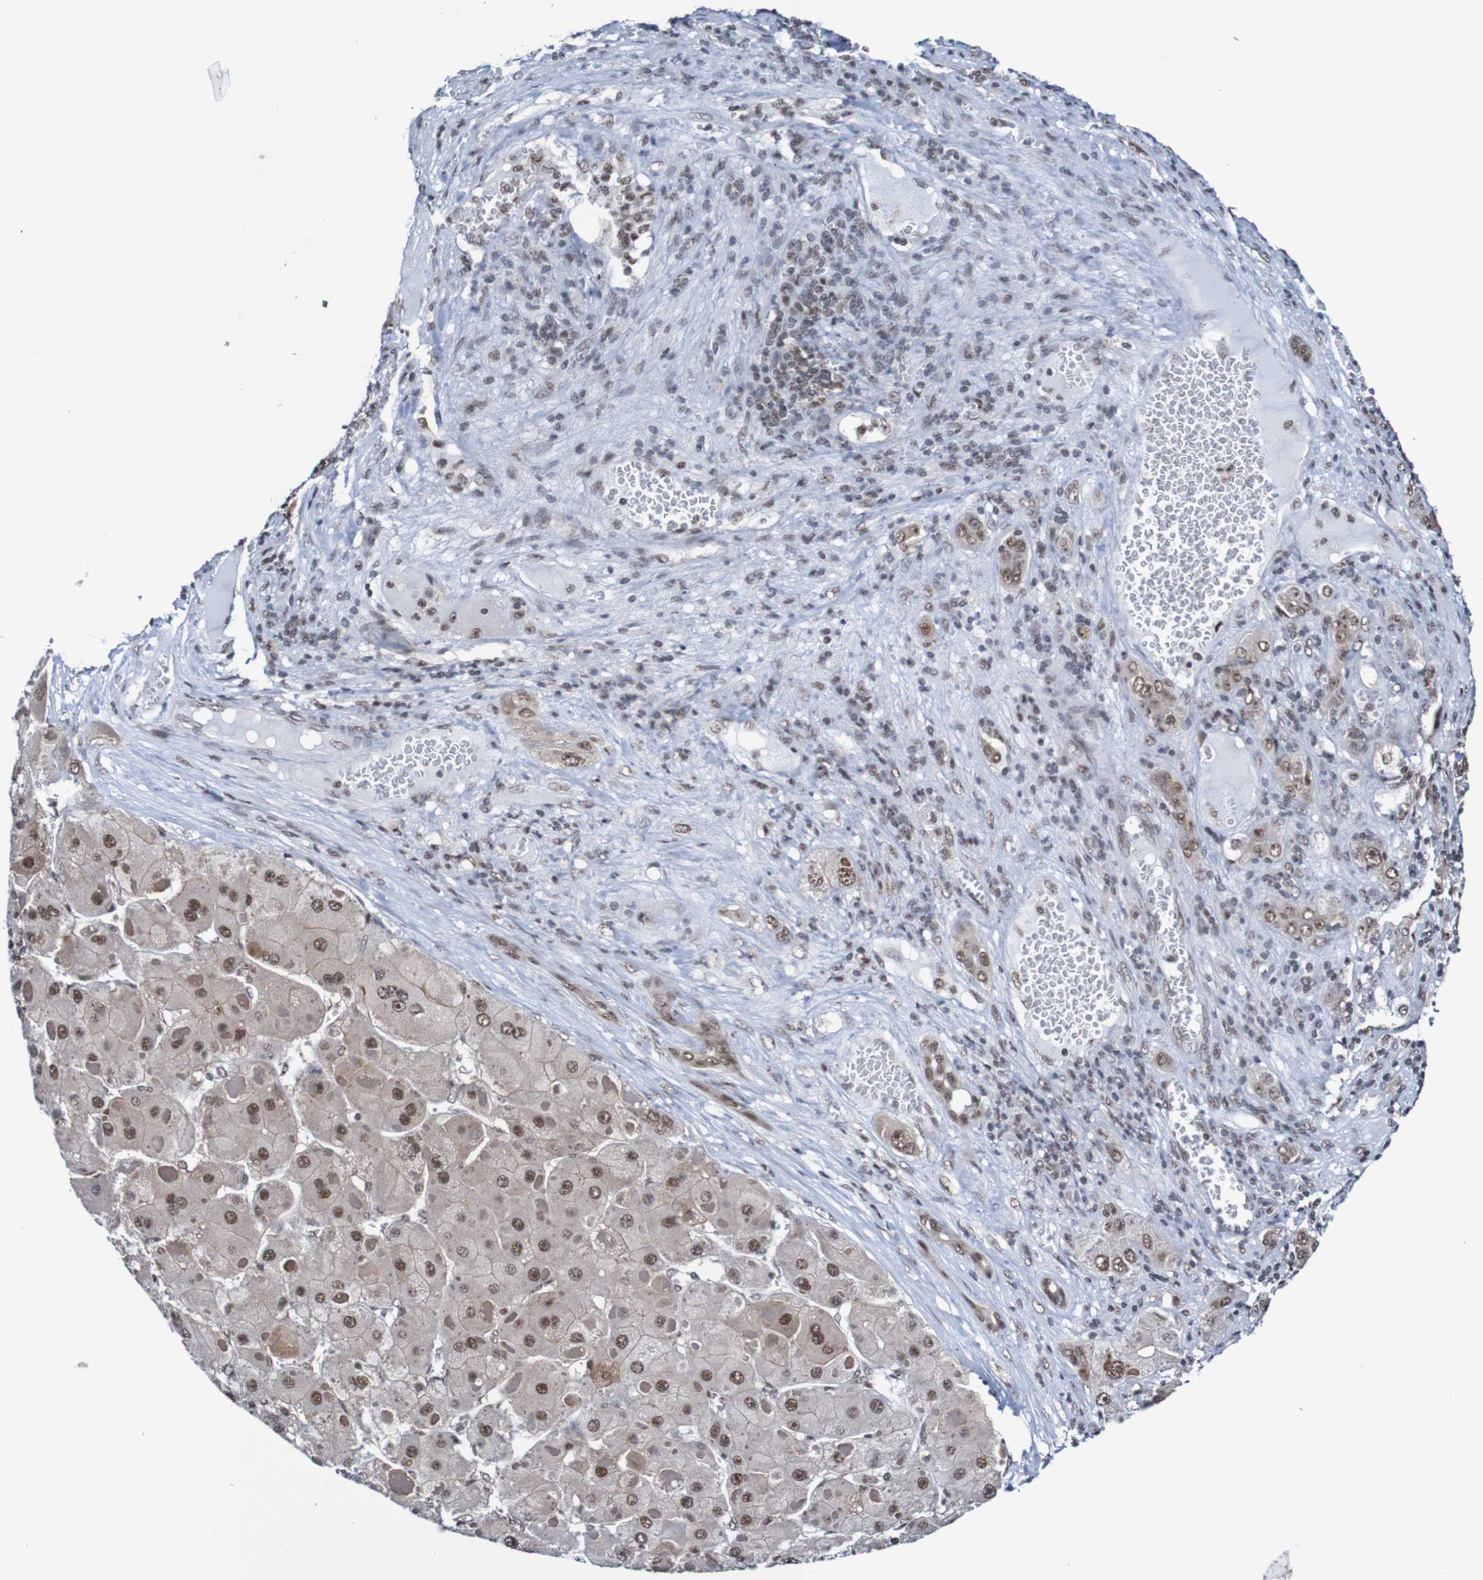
{"staining": {"intensity": "moderate", "quantity": ">75%", "location": "nuclear"}, "tissue": "liver cancer", "cell_type": "Tumor cells", "image_type": "cancer", "snomed": [{"axis": "morphology", "description": "Carcinoma, Hepatocellular, NOS"}, {"axis": "topography", "description": "Liver"}], "caption": "Brown immunohistochemical staining in liver cancer shows moderate nuclear expression in approximately >75% of tumor cells.", "gene": "CDC5L", "patient": {"sex": "female", "age": 73}}